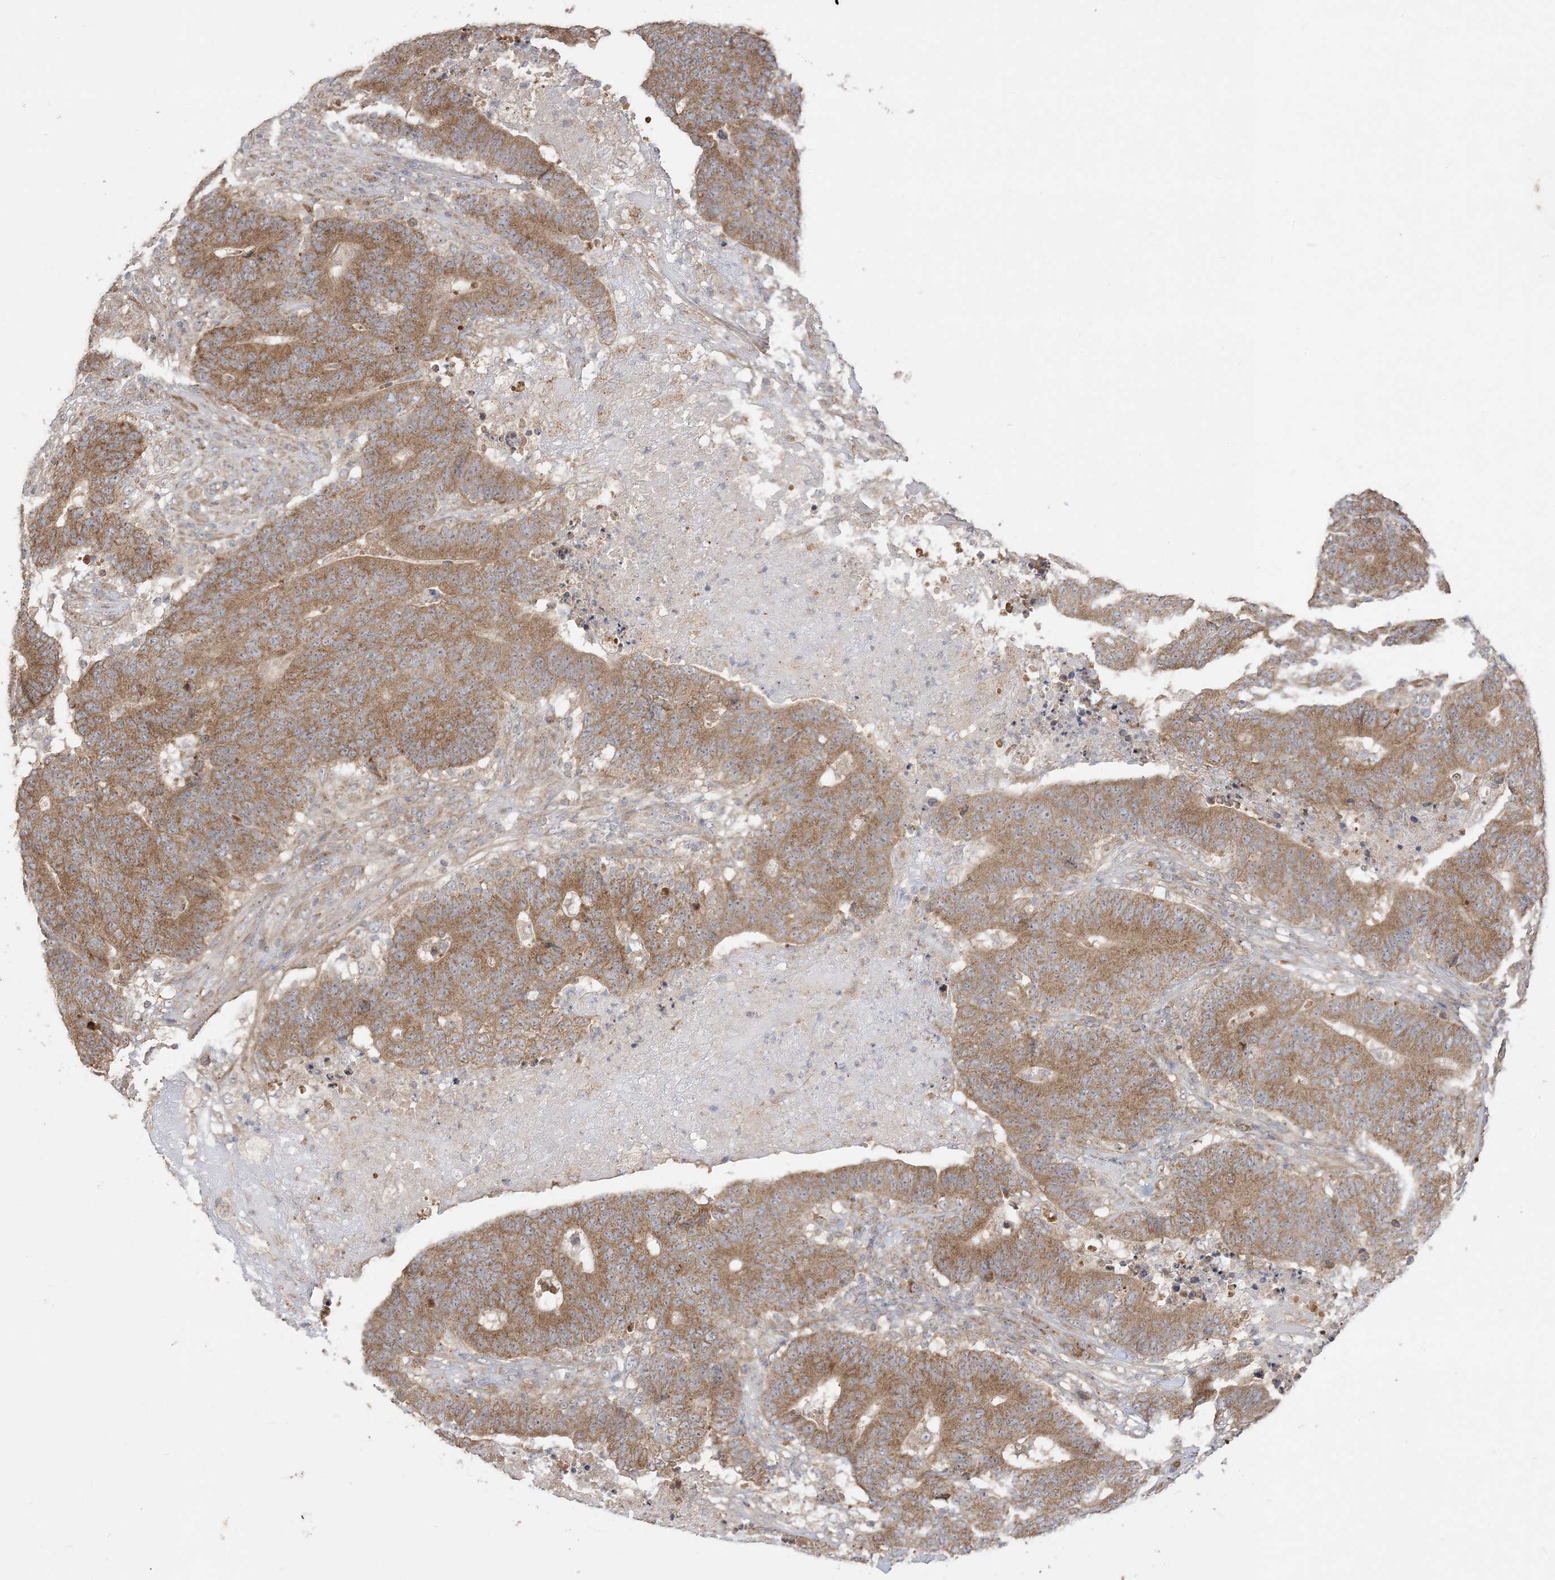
{"staining": {"intensity": "moderate", "quantity": ">75%", "location": "cytoplasmic/membranous"}, "tissue": "colorectal cancer", "cell_type": "Tumor cells", "image_type": "cancer", "snomed": [{"axis": "morphology", "description": "Normal tissue, NOS"}, {"axis": "morphology", "description": "Adenocarcinoma, NOS"}, {"axis": "topography", "description": "Colon"}], "caption": "This is a micrograph of immunohistochemistry staining of colorectal cancer (adenocarcinoma), which shows moderate expression in the cytoplasmic/membranous of tumor cells.", "gene": "SIRT3", "patient": {"sex": "female", "age": 75}}